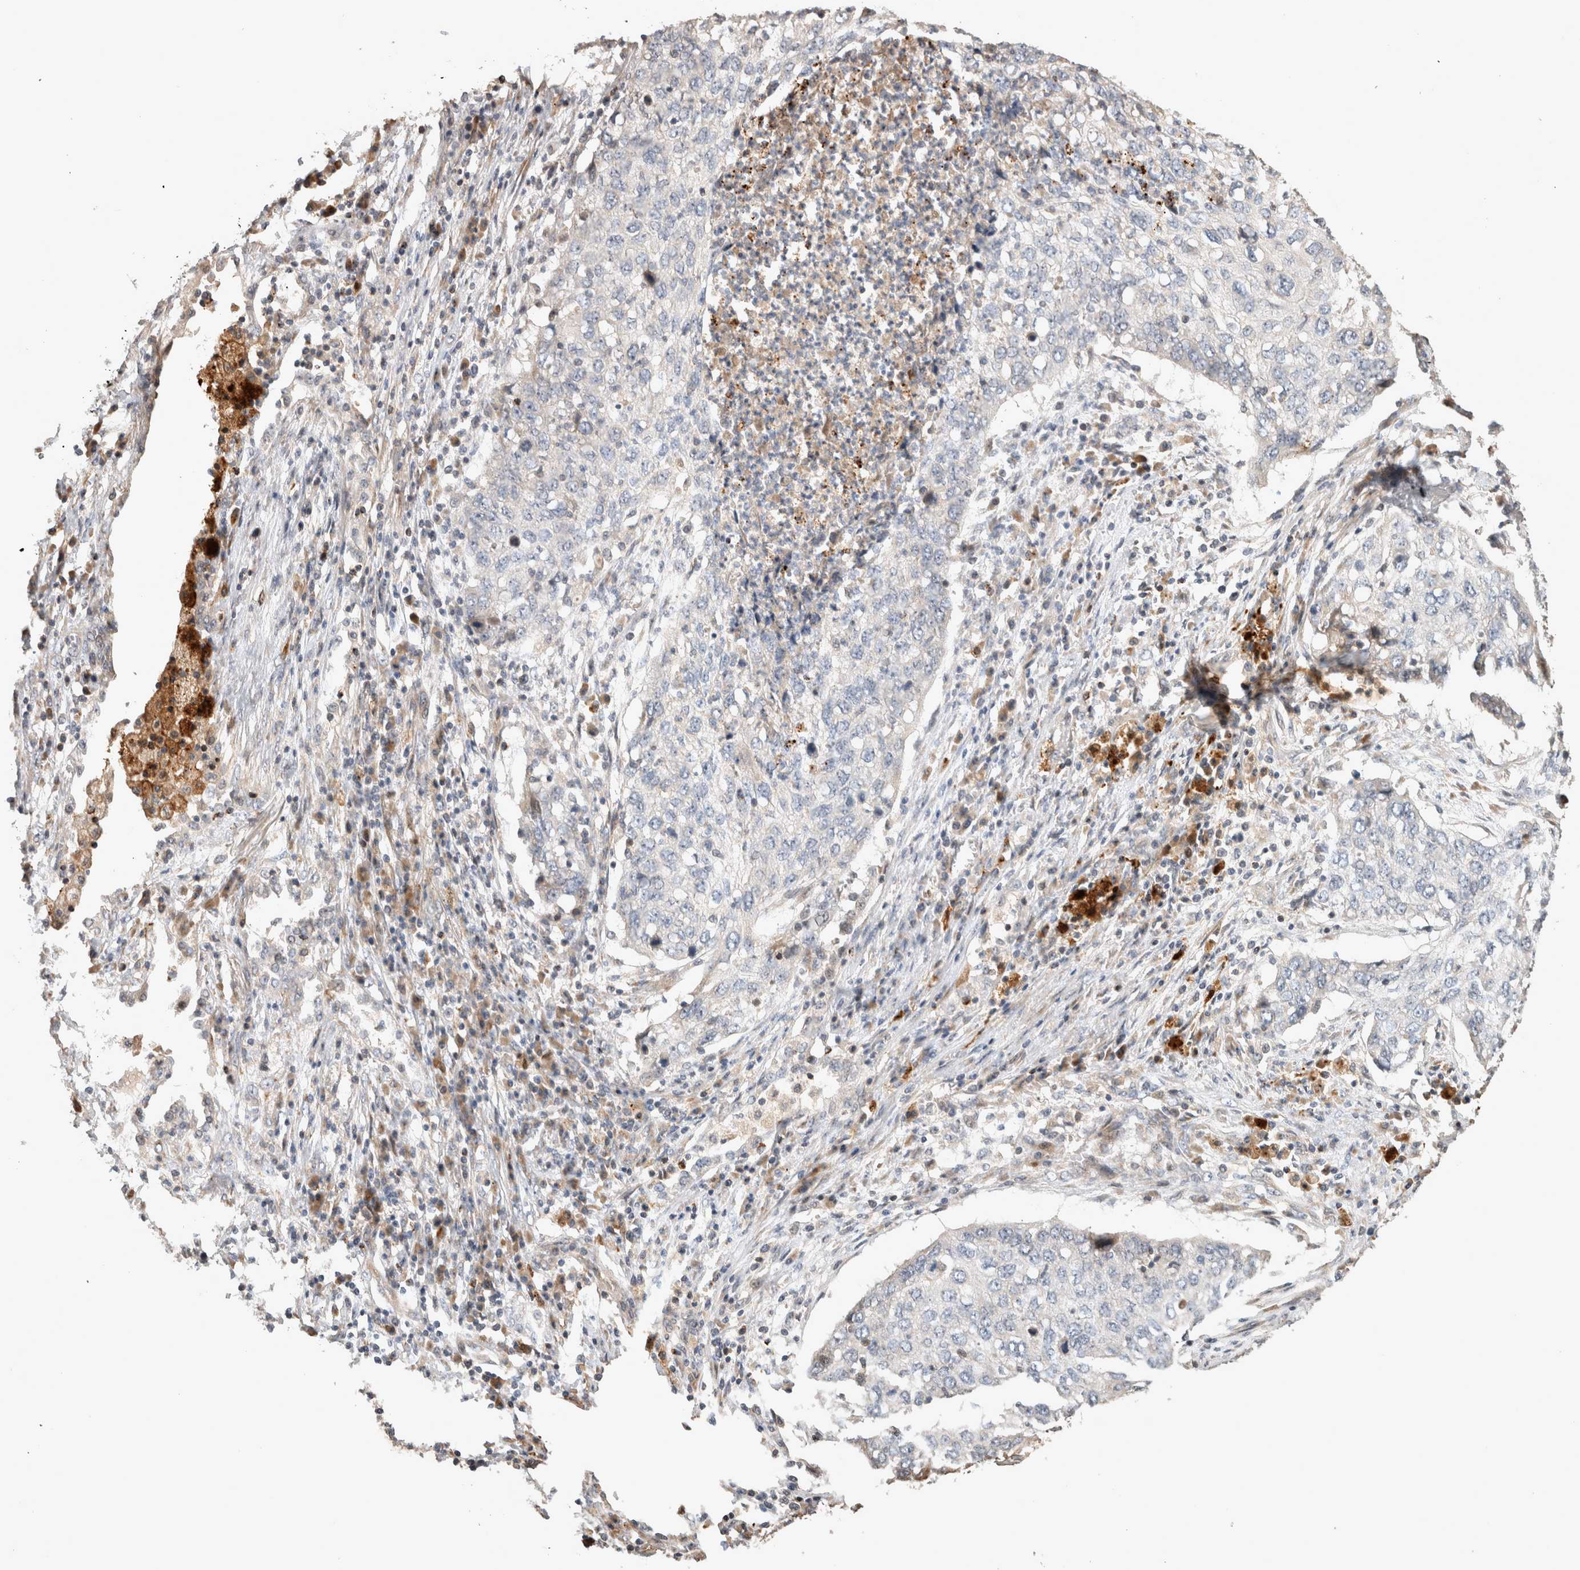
{"staining": {"intensity": "negative", "quantity": "none", "location": "none"}, "tissue": "lung cancer", "cell_type": "Tumor cells", "image_type": "cancer", "snomed": [{"axis": "morphology", "description": "Squamous cell carcinoma, NOS"}, {"axis": "topography", "description": "Lung"}], "caption": "A high-resolution histopathology image shows immunohistochemistry (IHC) staining of lung cancer (squamous cell carcinoma), which reveals no significant positivity in tumor cells.", "gene": "SERAC1", "patient": {"sex": "female", "age": 63}}